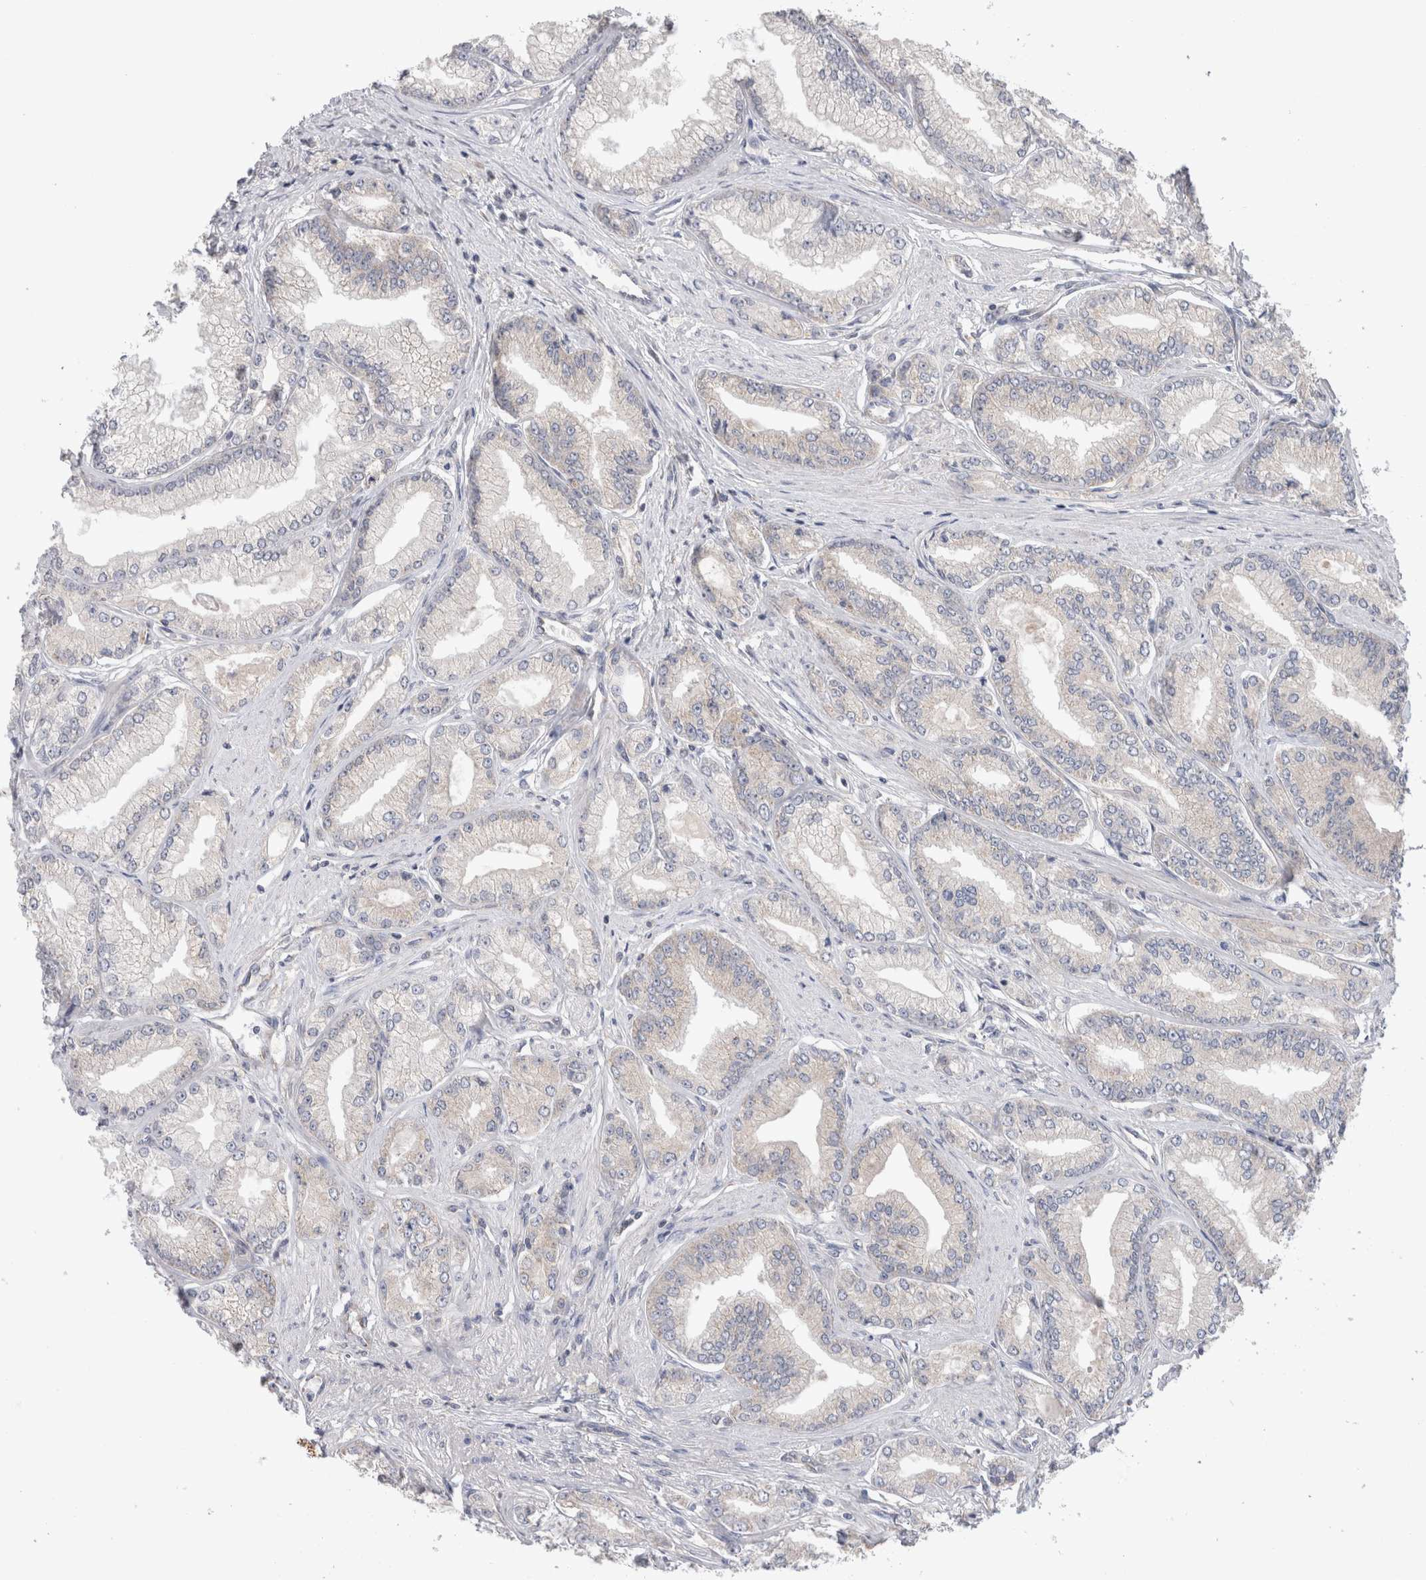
{"staining": {"intensity": "negative", "quantity": "none", "location": "none"}, "tissue": "prostate cancer", "cell_type": "Tumor cells", "image_type": "cancer", "snomed": [{"axis": "morphology", "description": "Adenocarcinoma, Low grade"}, {"axis": "topography", "description": "Prostate"}], "caption": "Immunohistochemistry photomicrograph of human prostate low-grade adenocarcinoma stained for a protein (brown), which exhibits no expression in tumor cells. Brightfield microscopy of IHC stained with DAB (3,3'-diaminobenzidine) (brown) and hematoxylin (blue), captured at high magnification.", "gene": "IARS2", "patient": {"sex": "male", "age": 52}}